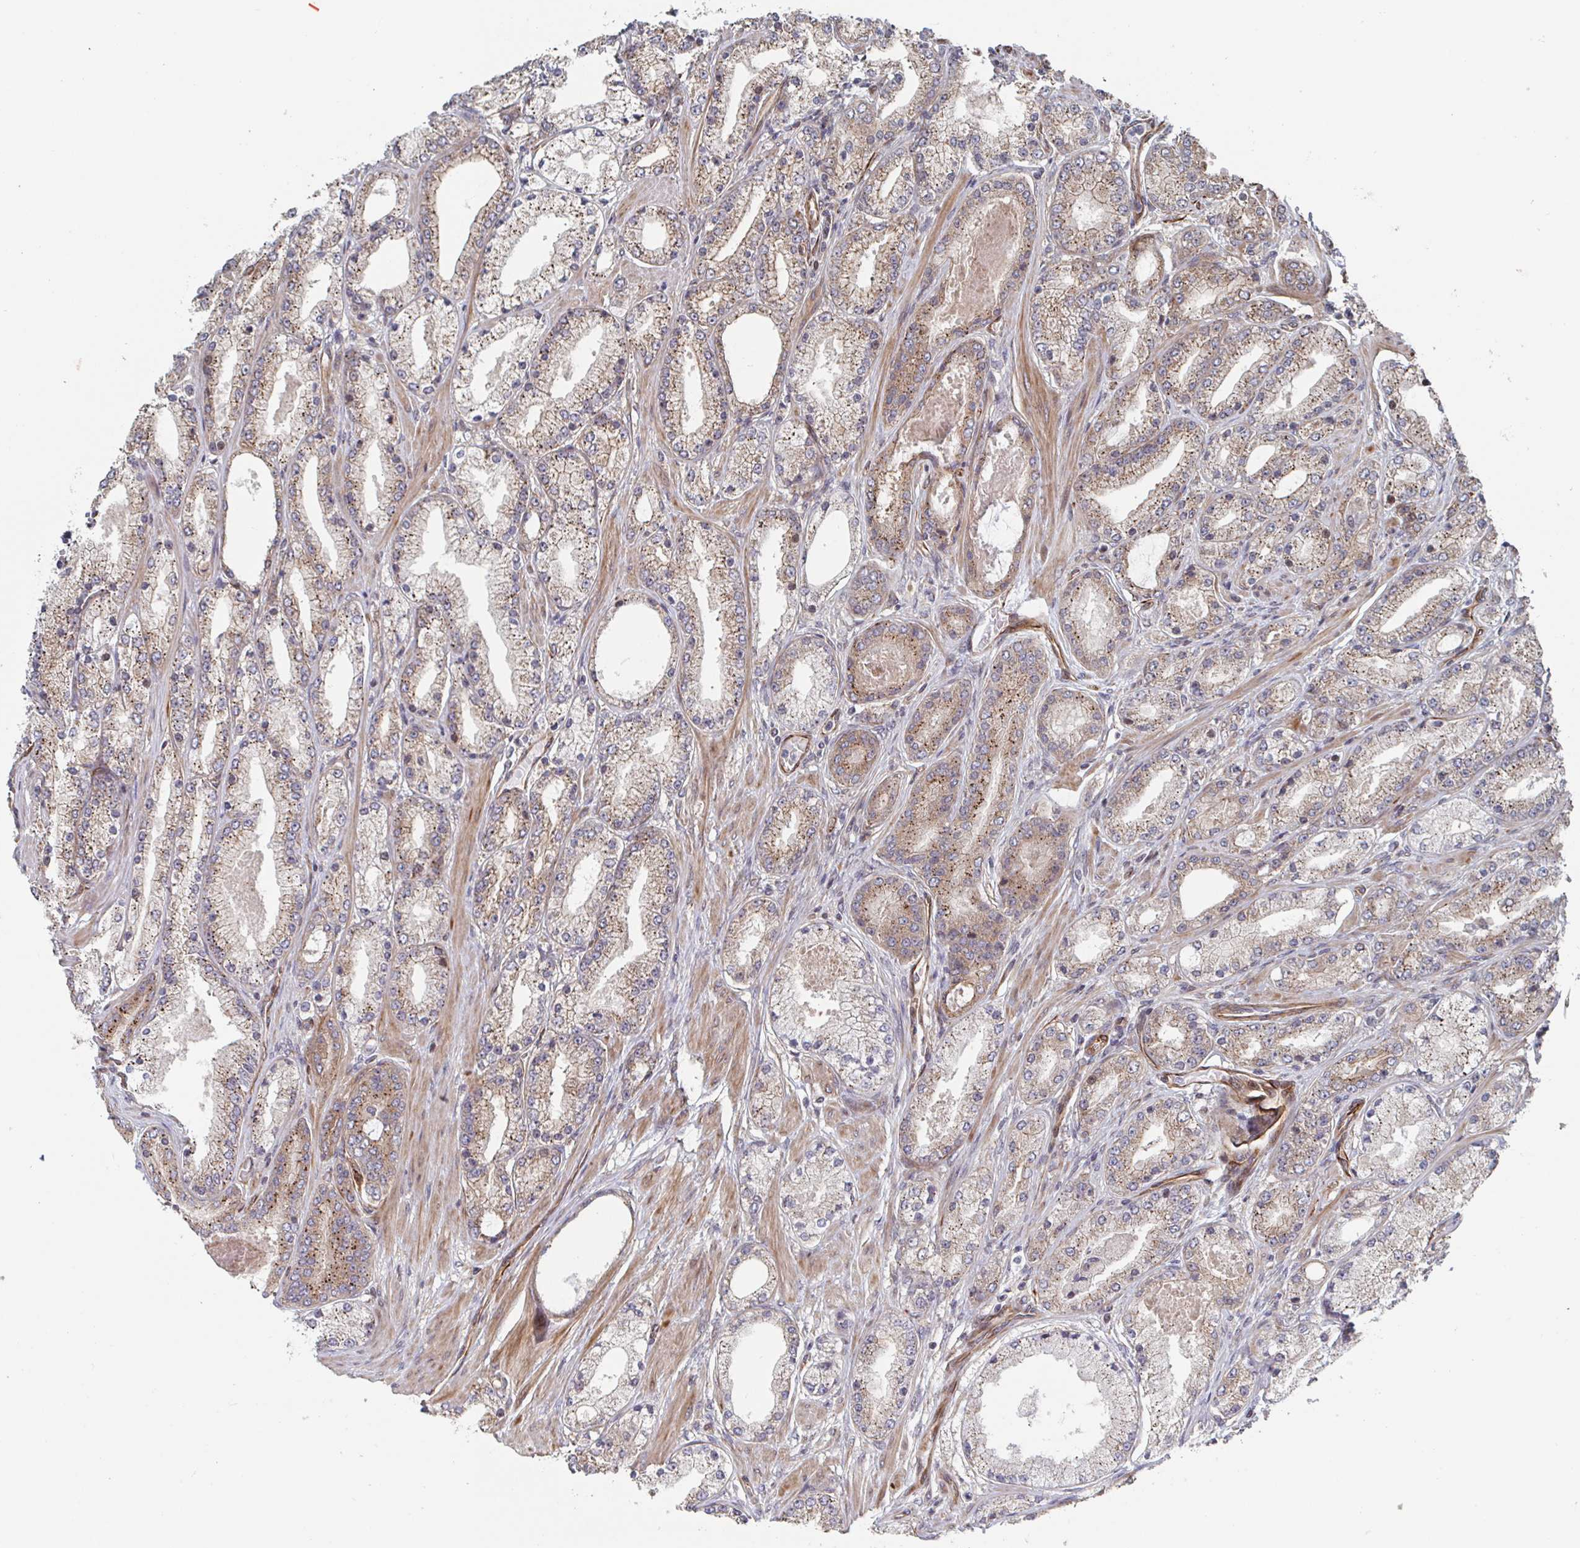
{"staining": {"intensity": "weak", "quantity": ">75%", "location": "cytoplasmic/membranous"}, "tissue": "prostate cancer", "cell_type": "Tumor cells", "image_type": "cancer", "snomed": [{"axis": "morphology", "description": "Adenocarcinoma, High grade"}, {"axis": "topography", "description": "Prostate"}], "caption": "Weak cytoplasmic/membranous positivity is seen in approximately >75% of tumor cells in adenocarcinoma (high-grade) (prostate). (IHC, brightfield microscopy, high magnification).", "gene": "DVL3", "patient": {"sex": "male", "age": 63}}